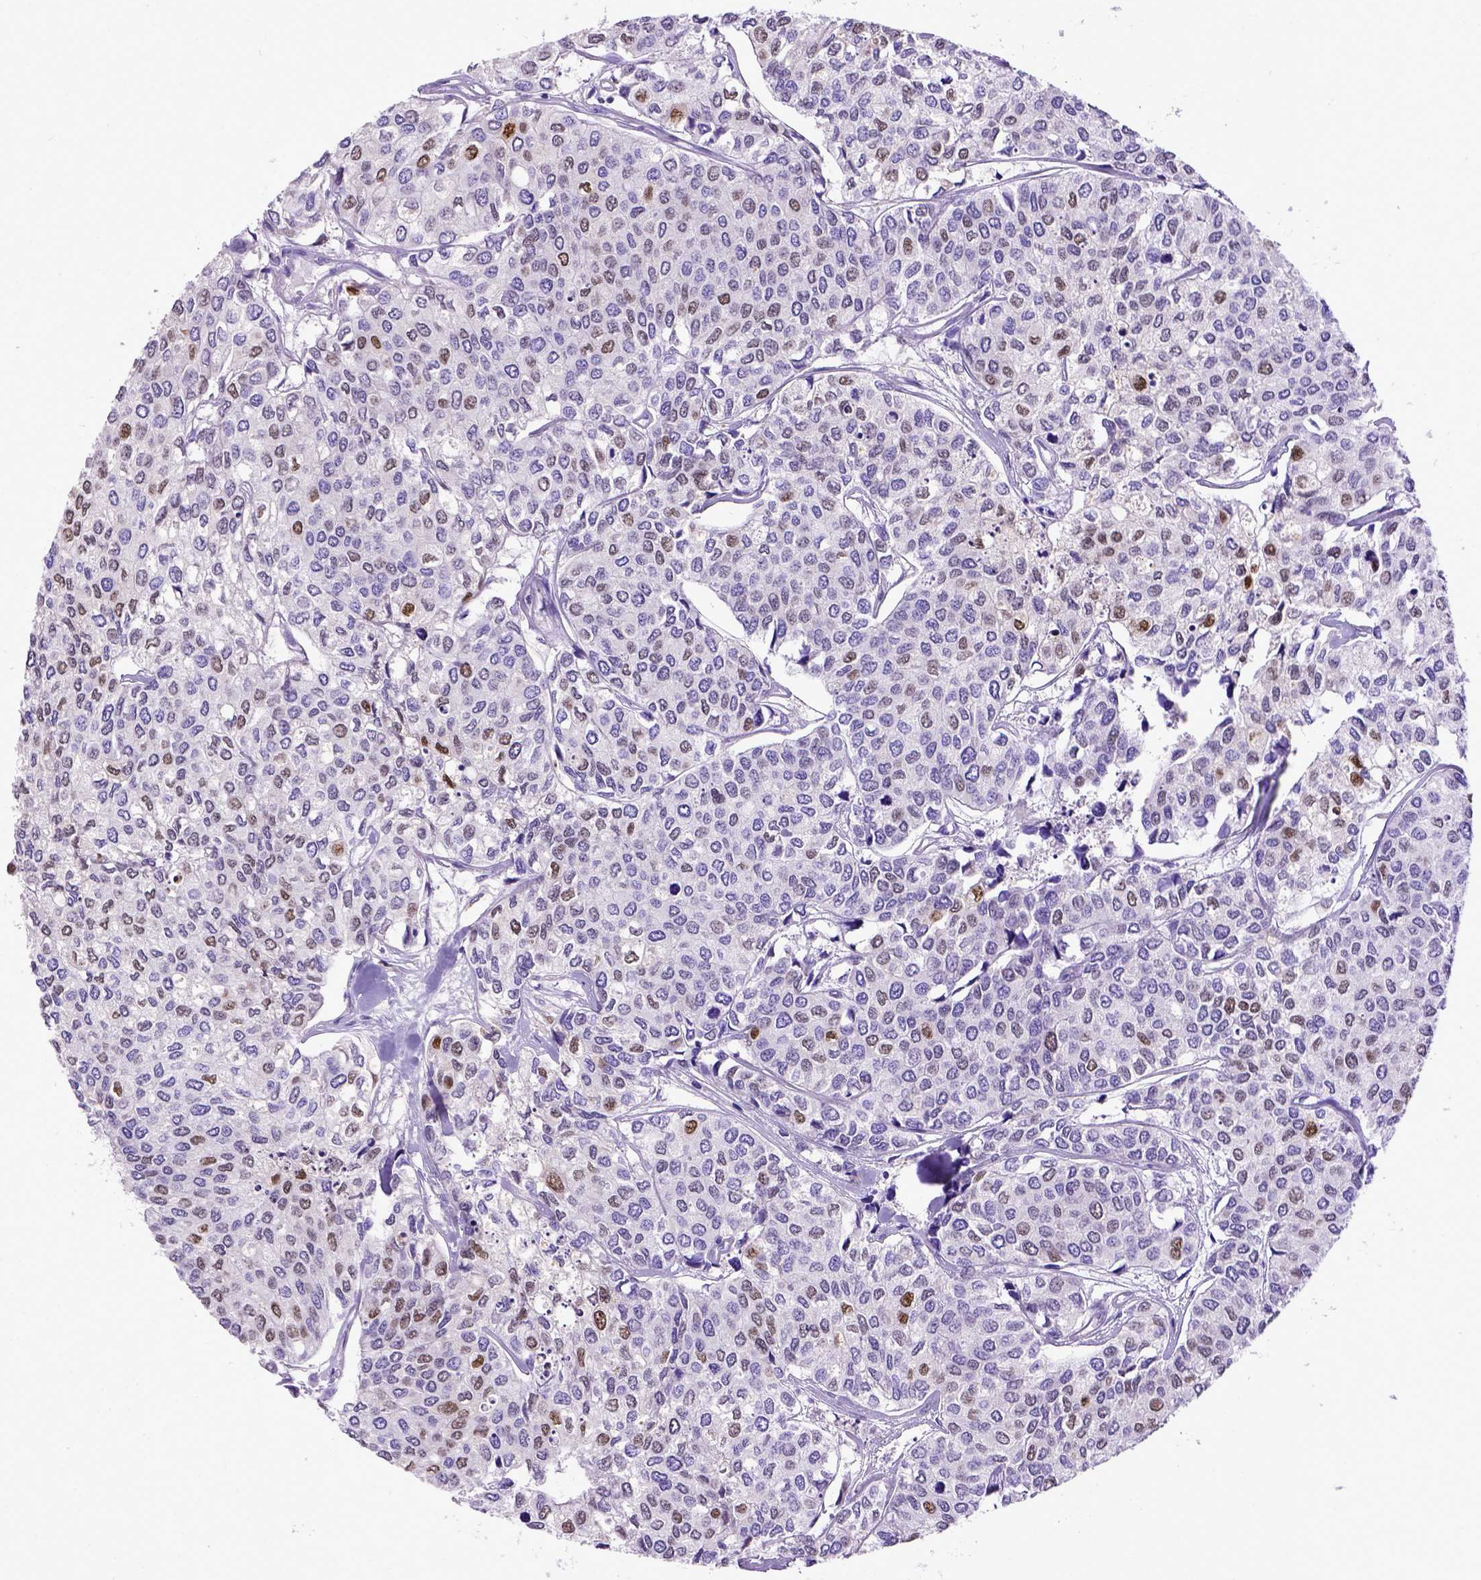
{"staining": {"intensity": "moderate", "quantity": "25%-75%", "location": "nuclear"}, "tissue": "urothelial cancer", "cell_type": "Tumor cells", "image_type": "cancer", "snomed": [{"axis": "morphology", "description": "Urothelial carcinoma, High grade"}, {"axis": "topography", "description": "Urinary bladder"}], "caption": "Urothelial cancer tissue demonstrates moderate nuclear expression in about 25%-75% of tumor cells, visualized by immunohistochemistry.", "gene": "CDKN1A", "patient": {"sex": "male", "age": 73}}